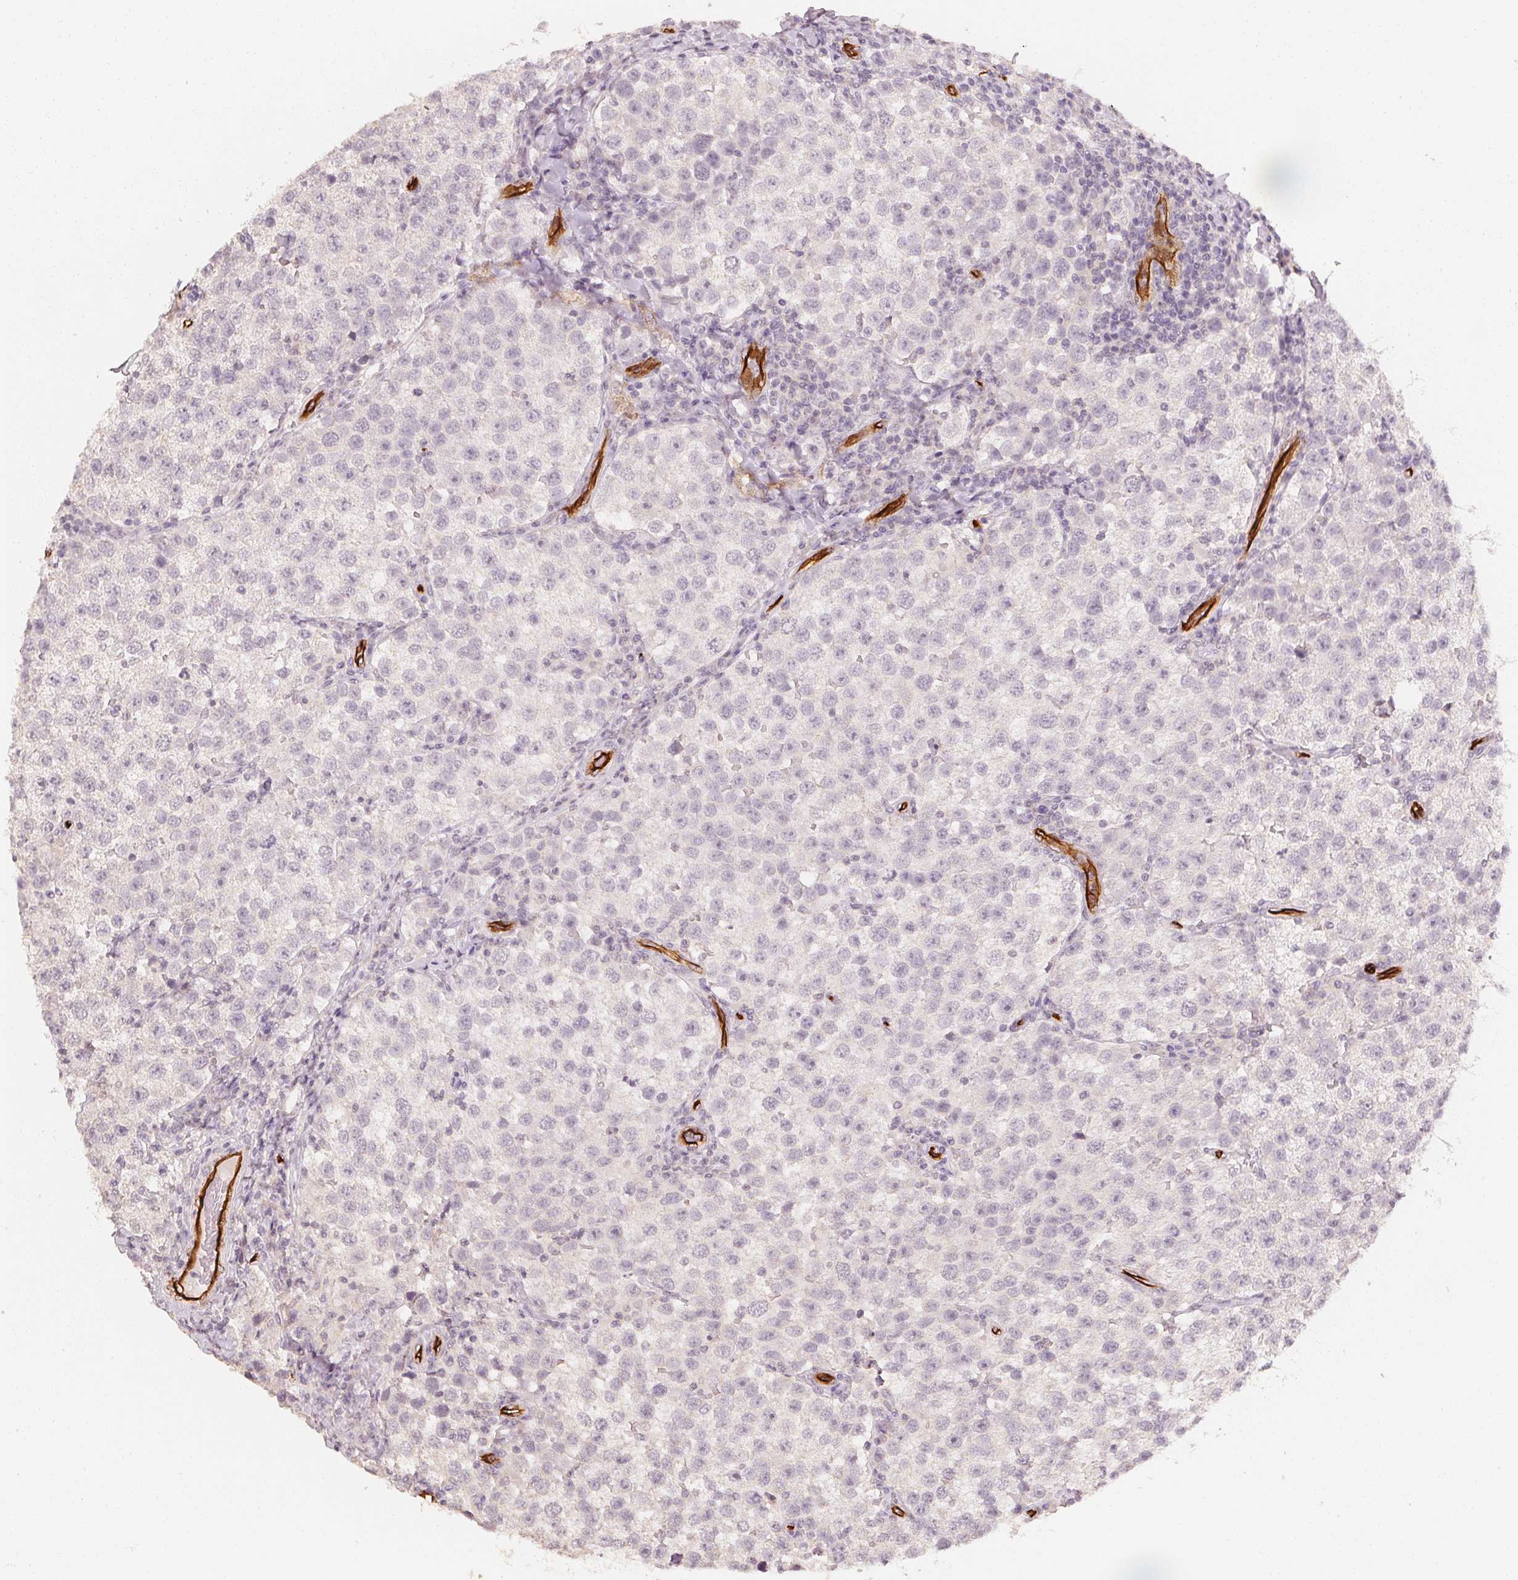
{"staining": {"intensity": "negative", "quantity": "none", "location": "none"}, "tissue": "testis cancer", "cell_type": "Tumor cells", "image_type": "cancer", "snomed": [{"axis": "morphology", "description": "Seminoma, NOS"}, {"axis": "topography", "description": "Testis"}], "caption": "DAB immunohistochemical staining of seminoma (testis) demonstrates no significant staining in tumor cells.", "gene": "CIB1", "patient": {"sex": "male", "age": 37}}